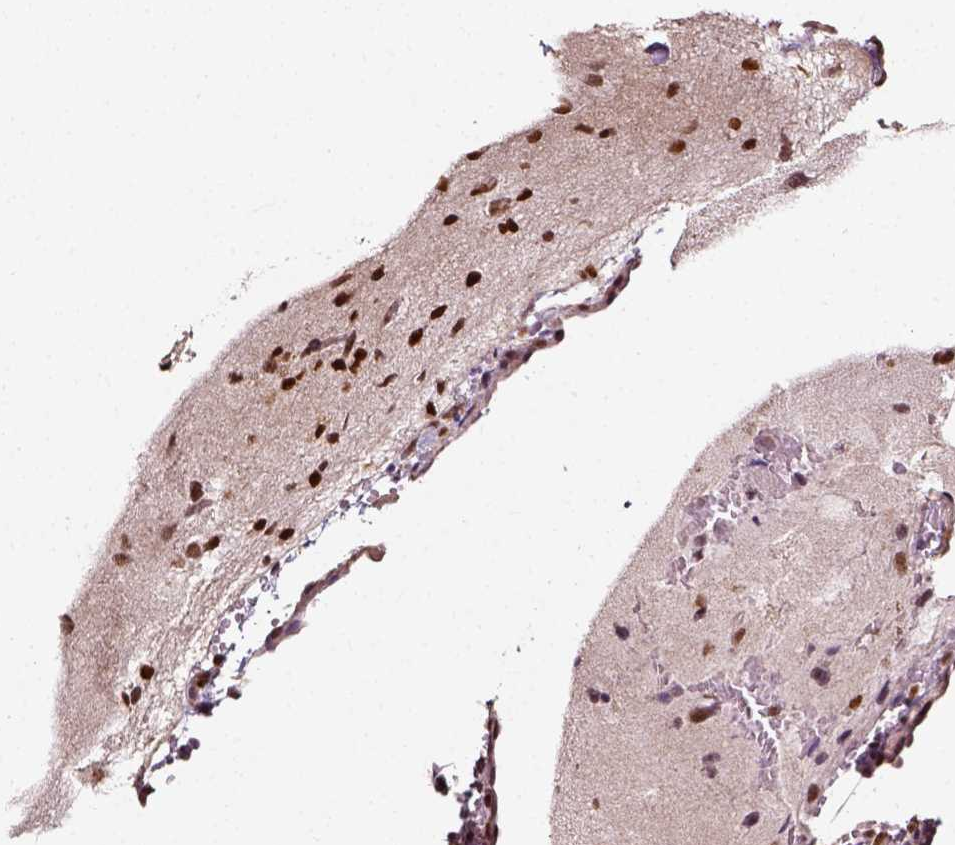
{"staining": {"intensity": "moderate", "quantity": ">75%", "location": "nuclear"}, "tissue": "glioma", "cell_type": "Tumor cells", "image_type": "cancer", "snomed": [{"axis": "morphology", "description": "Glioma, malignant, Low grade"}, {"axis": "topography", "description": "Brain"}], "caption": "Glioma stained with DAB immunohistochemistry reveals medium levels of moderate nuclear positivity in approximately >75% of tumor cells.", "gene": "NACC1", "patient": {"sex": "female", "age": 55}}